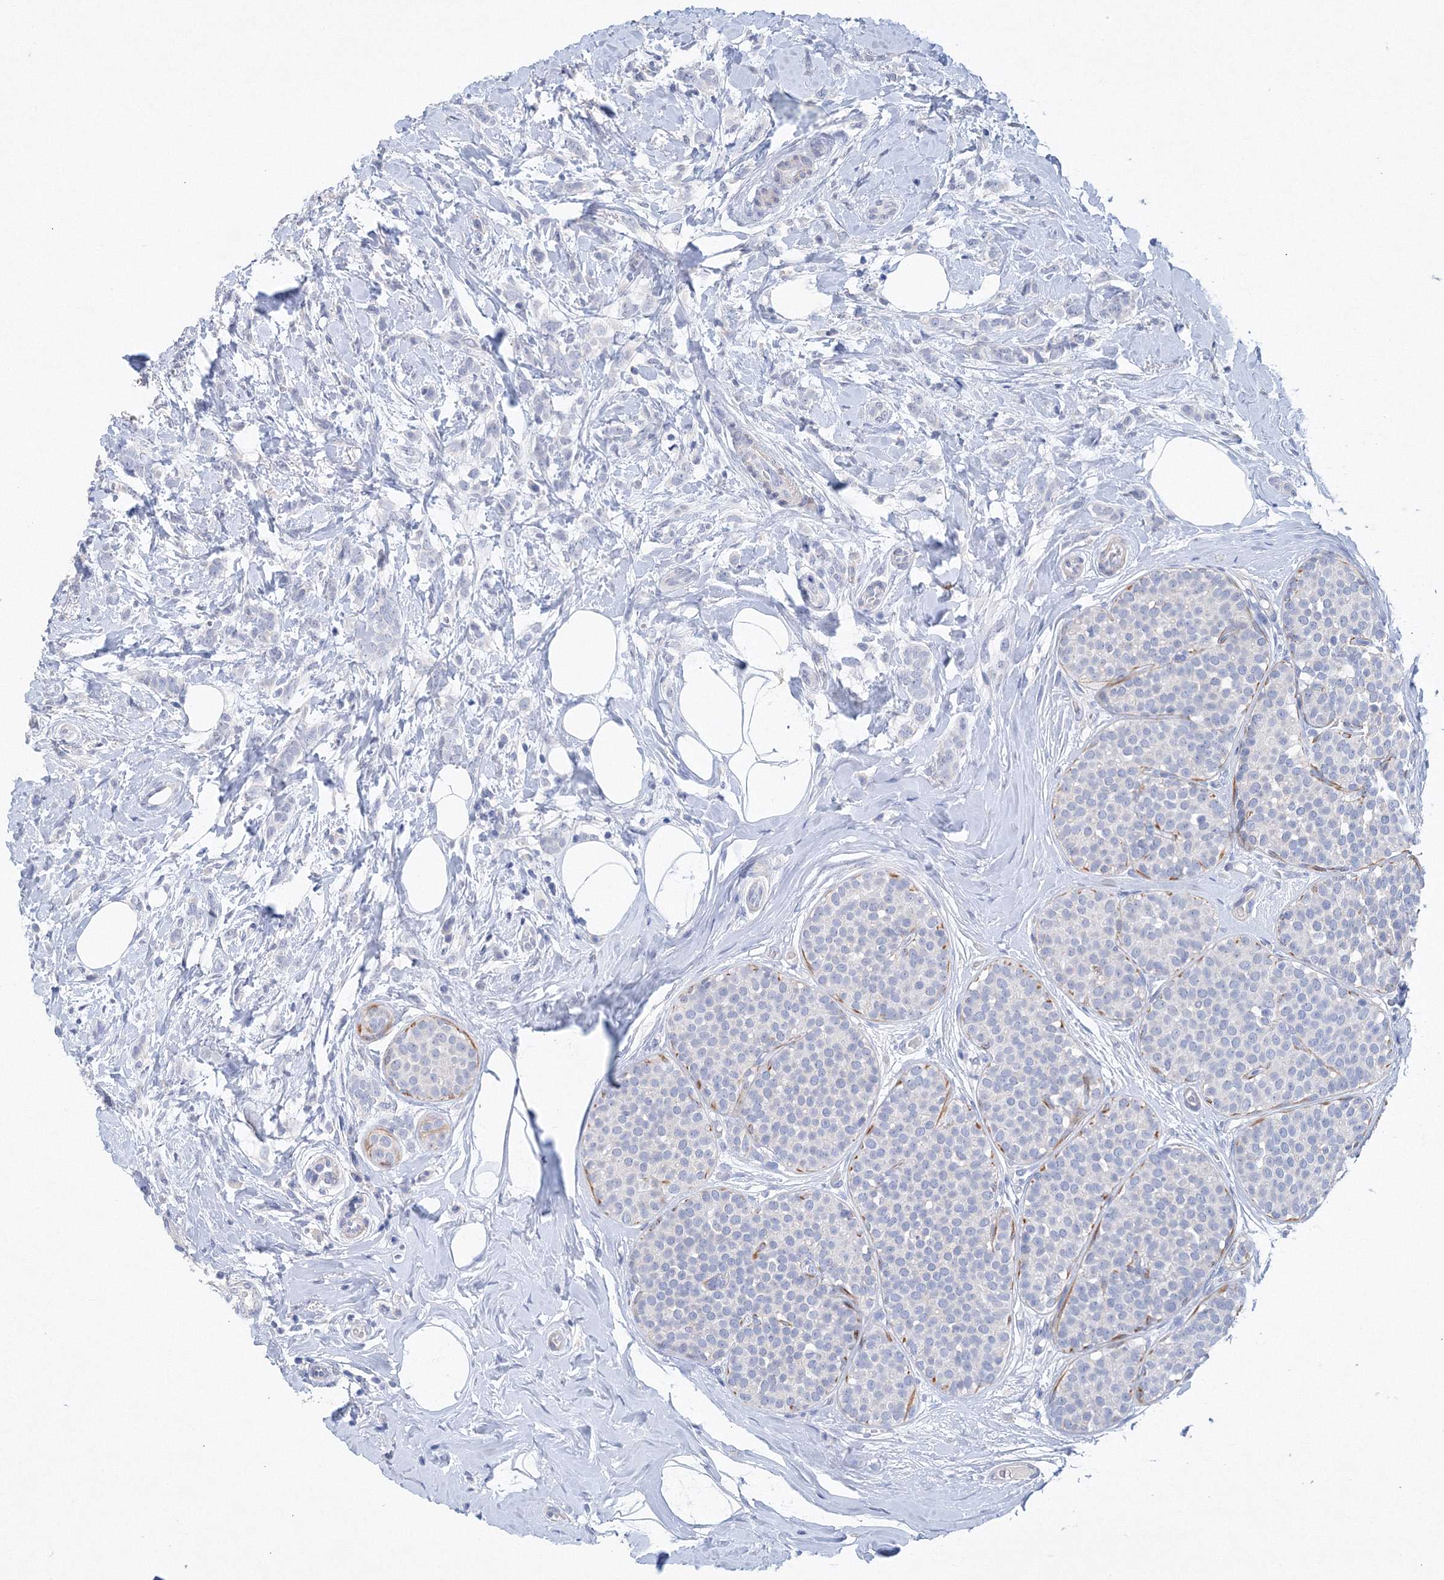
{"staining": {"intensity": "negative", "quantity": "none", "location": "none"}, "tissue": "breast cancer", "cell_type": "Tumor cells", "image_type": "cancer", "snomed": [{"axis": "morphology", "description": "Lobular carcinoma, in situ"}, {"axis": "morphology", "description": "Lobular carcinoma"}, {"axis": "topography", "description": "Breast"}], "caption": "DAB immunohistochemical staining of human breast cancer (lobular carcinoma in situ) demonstrates no significant staining in tumor cells.", "gene": "OSBPL6", "patient": {"sex": "female", "age": 41}}